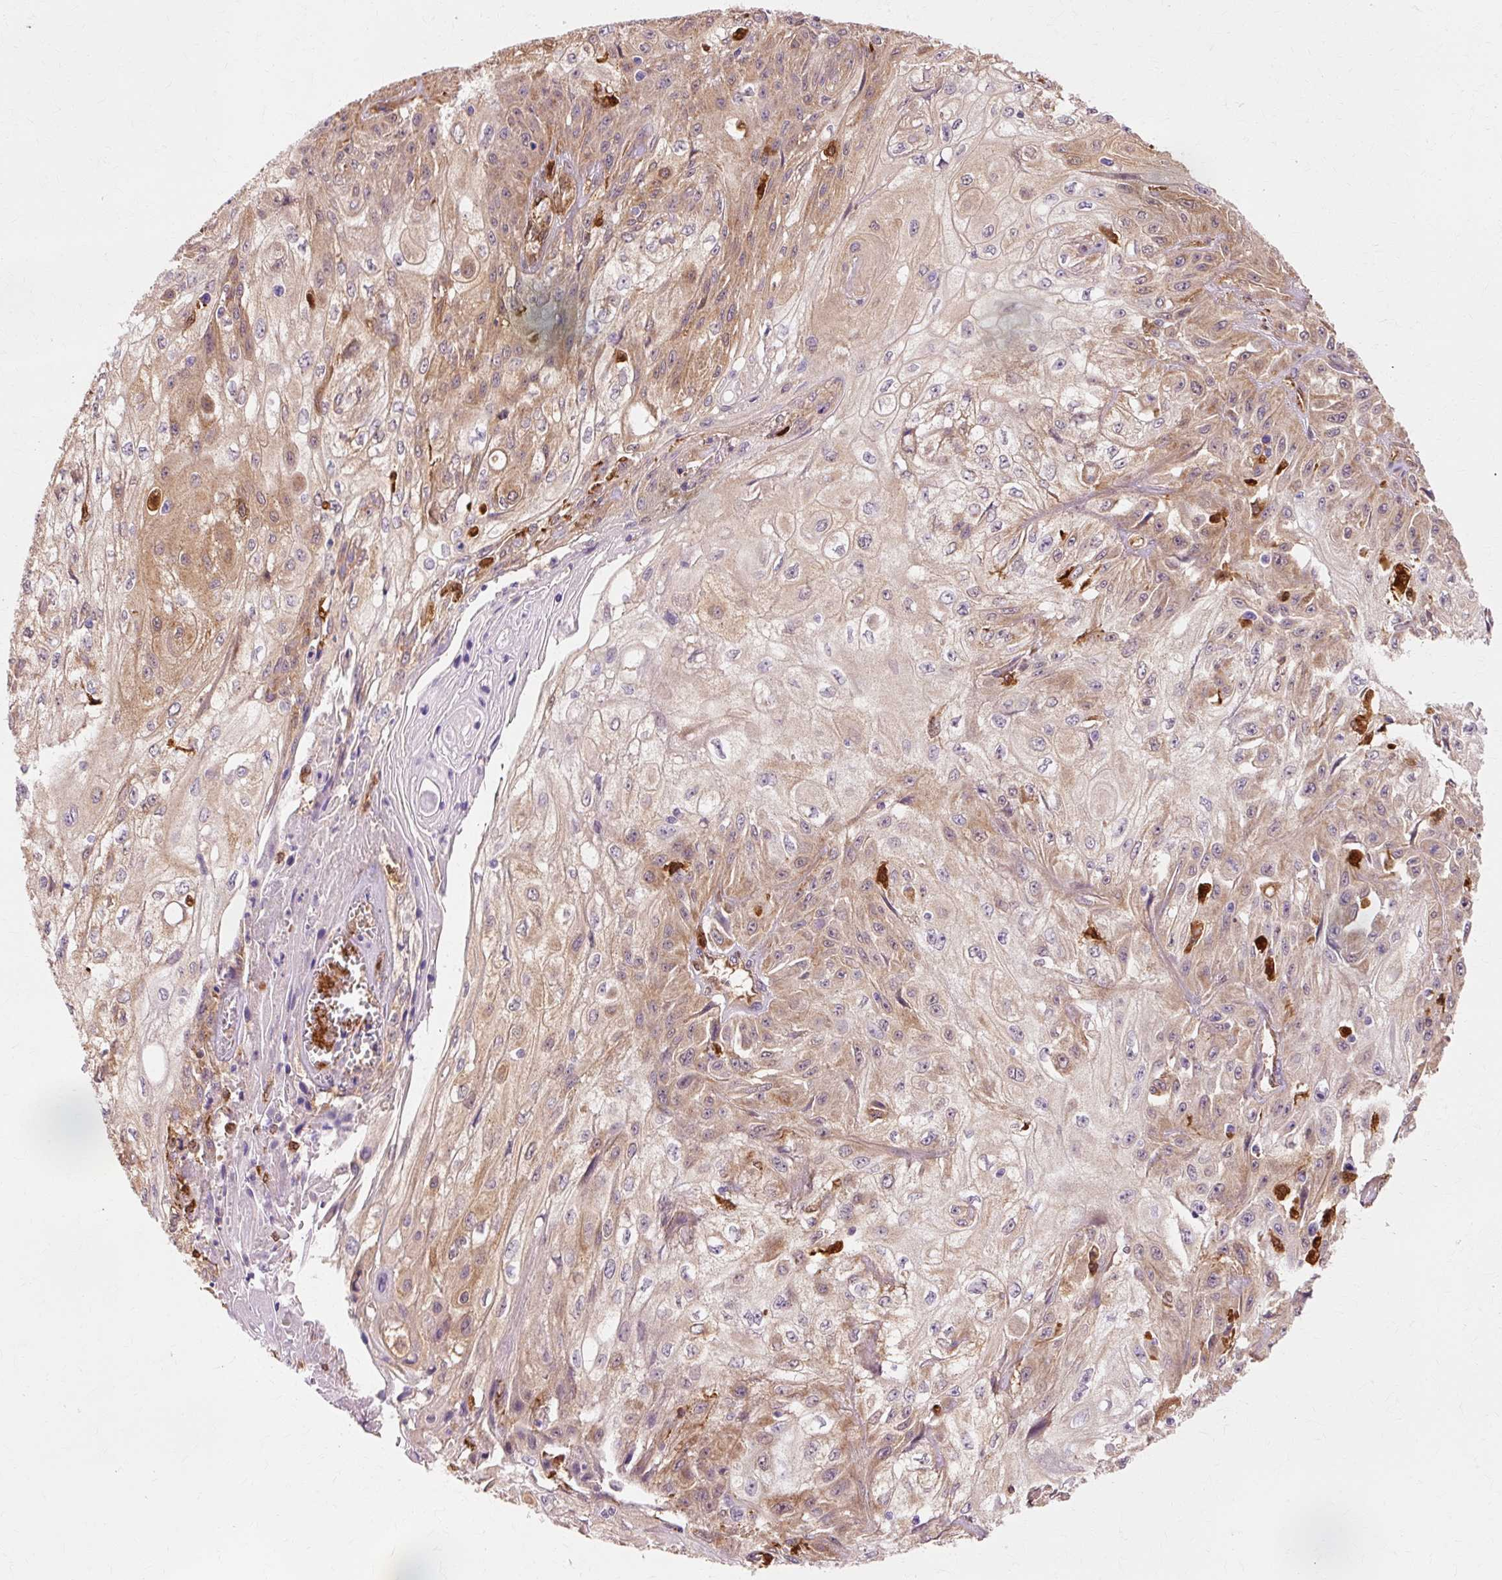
{"staining": {"intensity": "moderate", "quantity": ">75%", "location": "cytoplasmic/membranous"}, "tissue": "skin cancer", "cell_type": "Tumor cells", "image_type": "cancer", "snomed": [{"axis": "morphology", "description": "Squamous cell carcinoma, NOS"}, {"axis": "morphology", "description": "Squamous cell carcinoma, metastatic, NOS"}, {"axis": "topography", "description": "Skin"}, {"axis": "topography", "description": "Lymph node"}], "caption": "Immunohistochemistry image of neoplastic tissue: skin cancer stained using immunohistochemistry displays medium levels of moderate protein expression localized specifically in the cytoplasmic/membranous of tumor cells, appearing as a cytoplasmic/membranous brown color.", "gene": "GPX1", "patient": {"sex": "male", "age": 75}}